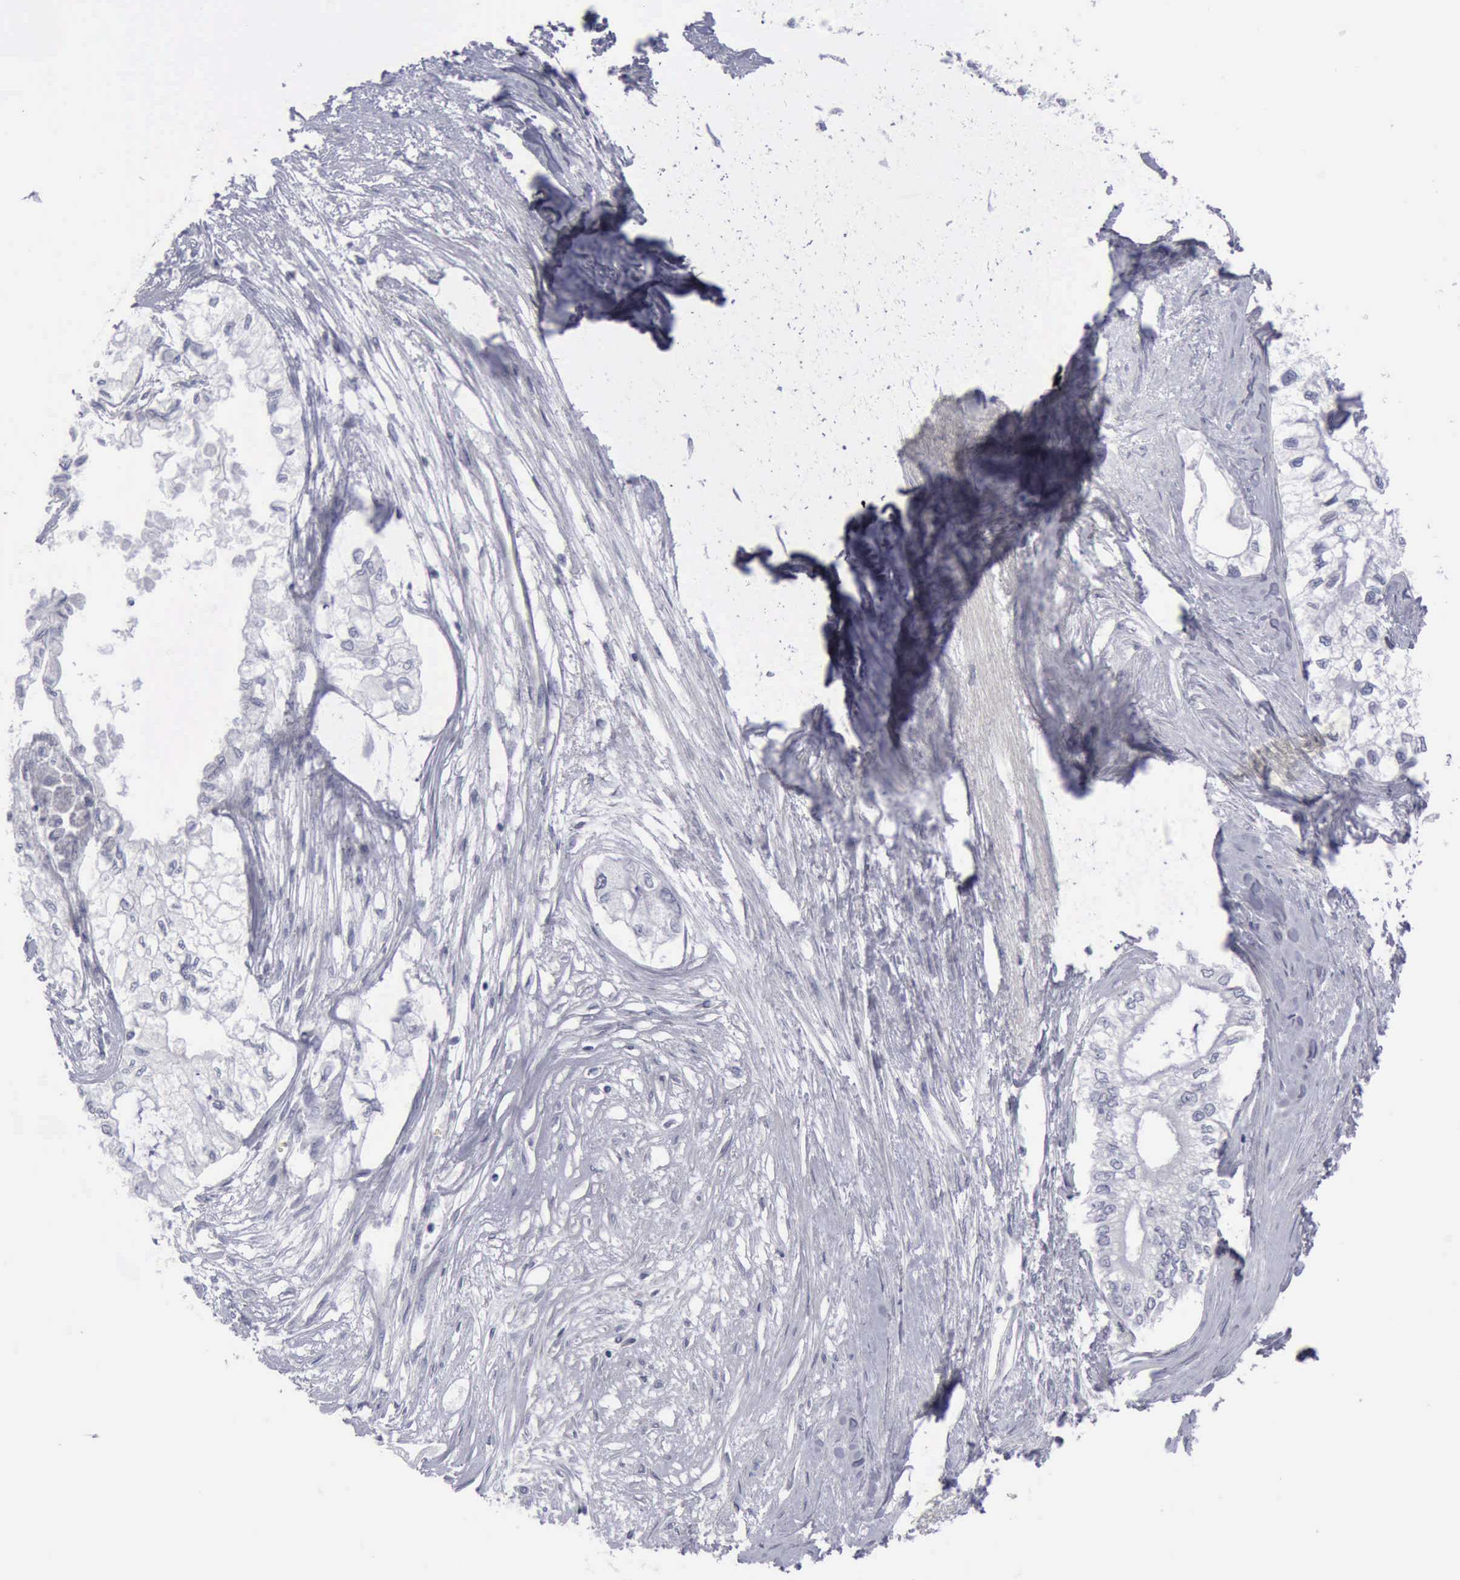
{"staining": {"intensity": "negative", "quantity": "none", "location": "none"}, "tissue": "pancreatic cancer", "cell_type": "Tumor cells", "image_type": "cancer", "snomed": [{"axis": "morphology", "description": "Adenocarcinoma, NOS"}, {"axis": "topography", "description": "Pancreas"}], "caption": "Tumor cells show no significant positivity in pancreatic cancer.", "gene": "KRT13", "patient": {"sex": "male", "age": 79}}